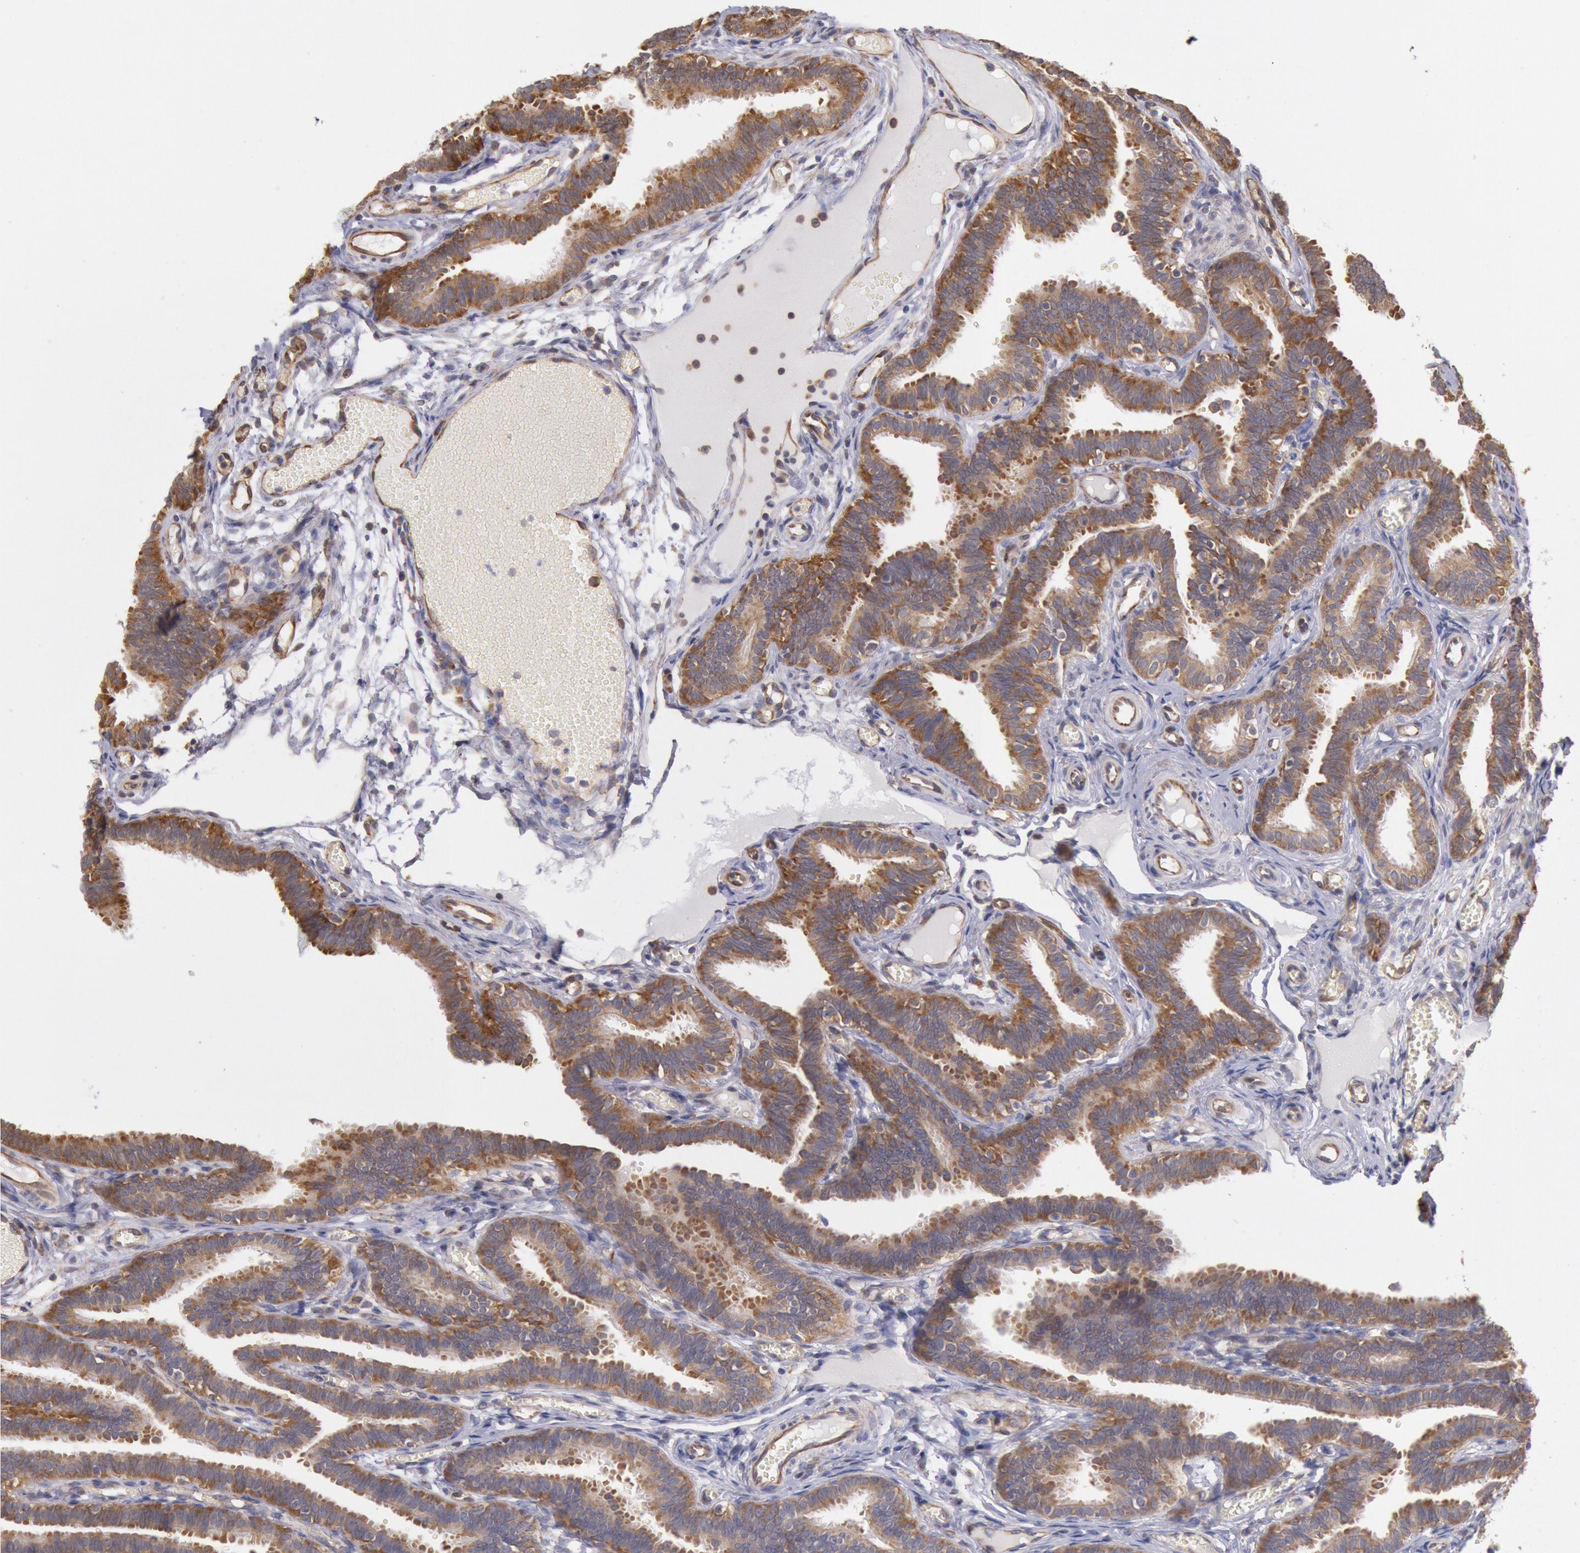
{"staining": {"intensity": "moderate", "quantity": ">75%", "location": "cytoplasmic/membranous"}, "tissue": "fallopian tube", "cell_type": "Glandular cells", "image_type": "normal", "snomed": [{"axis": "morphology", "description": "Normal tissue, NOS"}, {"axis": "topography", "description": "Fallopian tube"}], "caption": "Immunohistochemical staining of benign human fallopian tube shows medium levels of moderate cytoplasmic/membranous staining in approximately >75% of glandular cells.", "gene": "DRG1", "patient": {"sex": "female", "age": 29}}